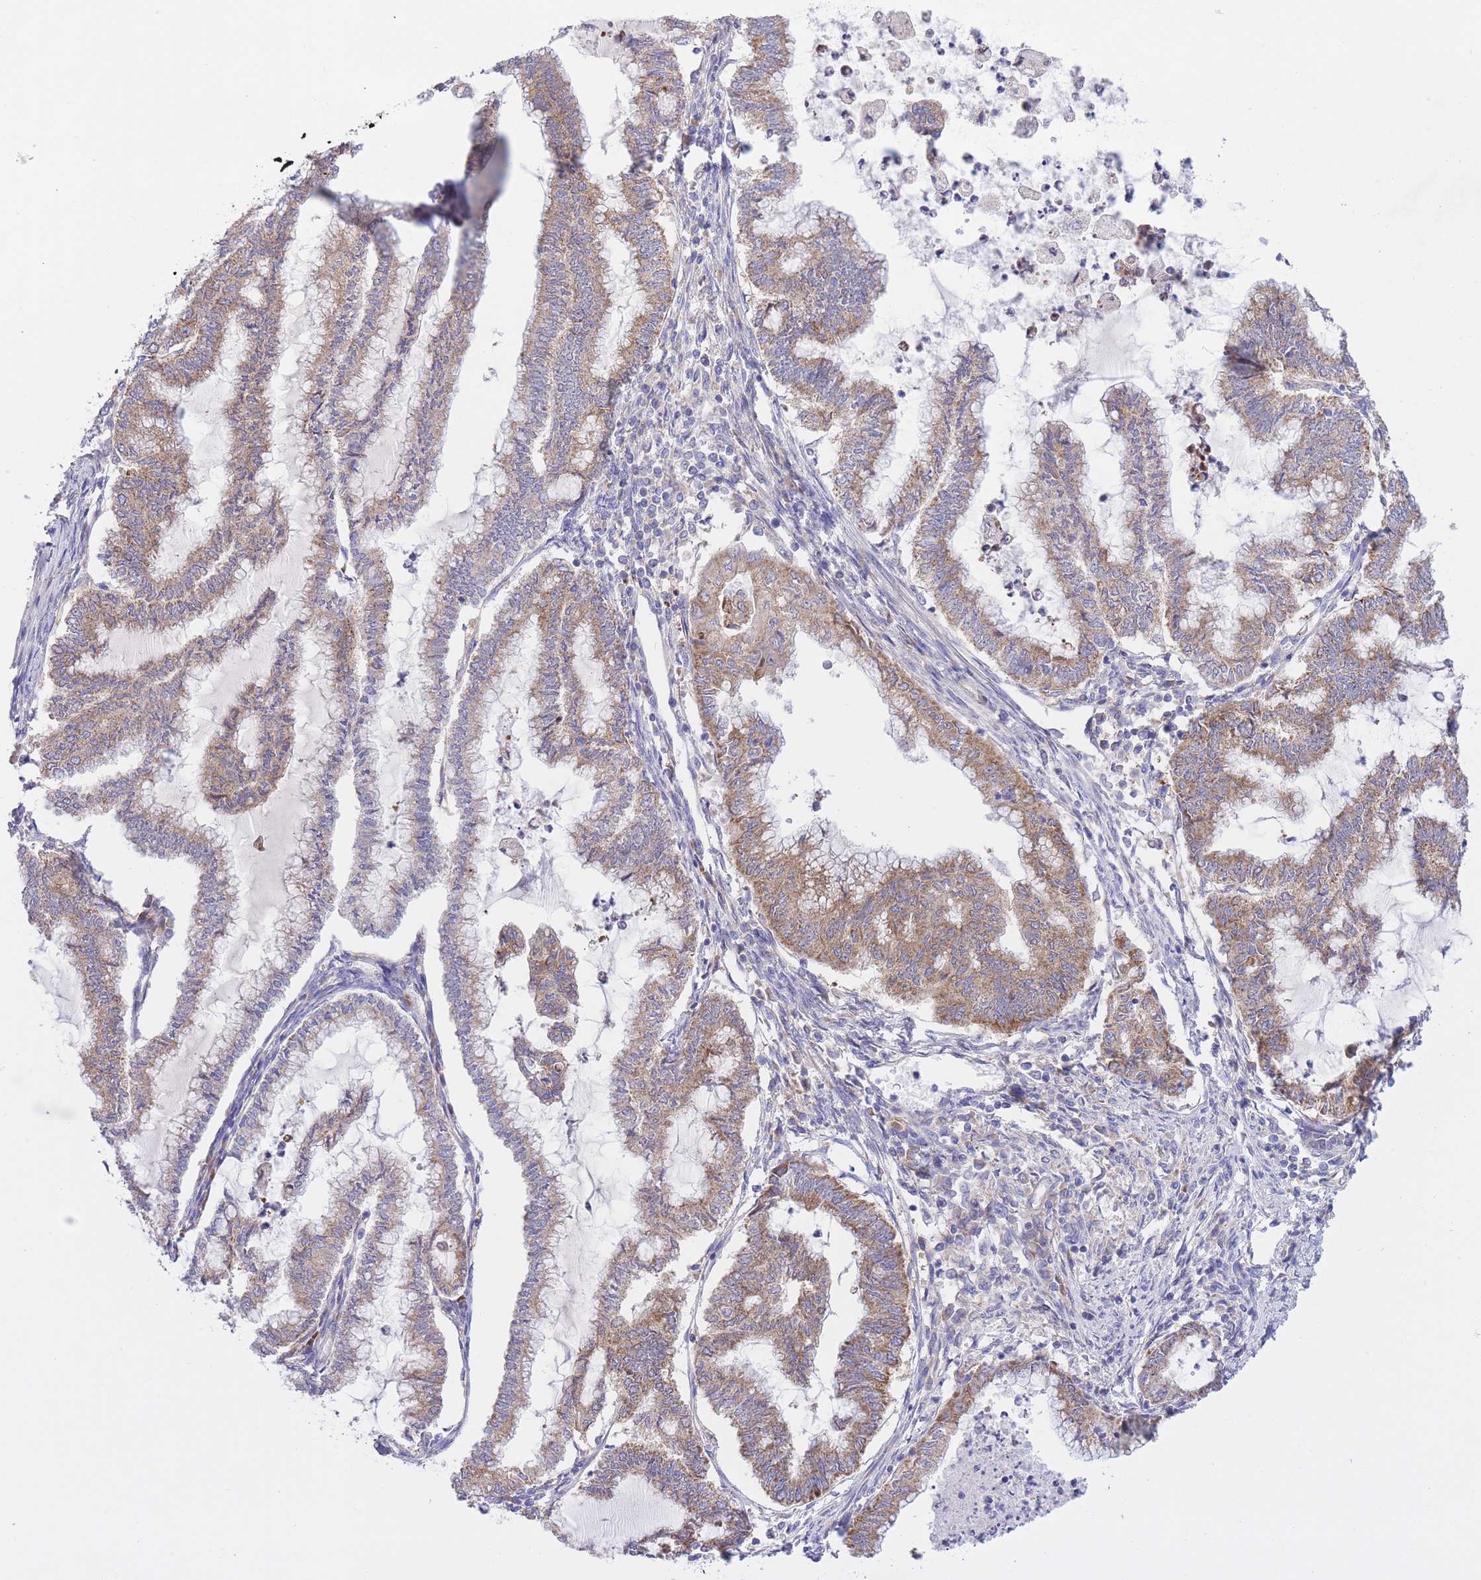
{"staining": {"intensity": "moderate", "quantity": "25%-75%", "location": "cytoplasmic/membranous"}, "tissue": "endometrial cancer", "cell_type": "Tumor cells", "image_type": "cancer", "snomed": [{"axis": "morphology", "description": "Adenocarcinoma, NOS"}, {"axis": "topography", "description": "Endometrium"}], "caption": "High-magnification brightfield microscopy of endometrial cancer (adenocarcinoma) stained with DAB (3,3'-diaminobenzidine) (brown) and counterstained with hematoxylin (blue). tumor cells exhibit moderate cytoplasmic/membranous expression is present in about25%-75% of cells.", "gene": "CHAC1", "patient": {"sex": "female", "age": 79}}